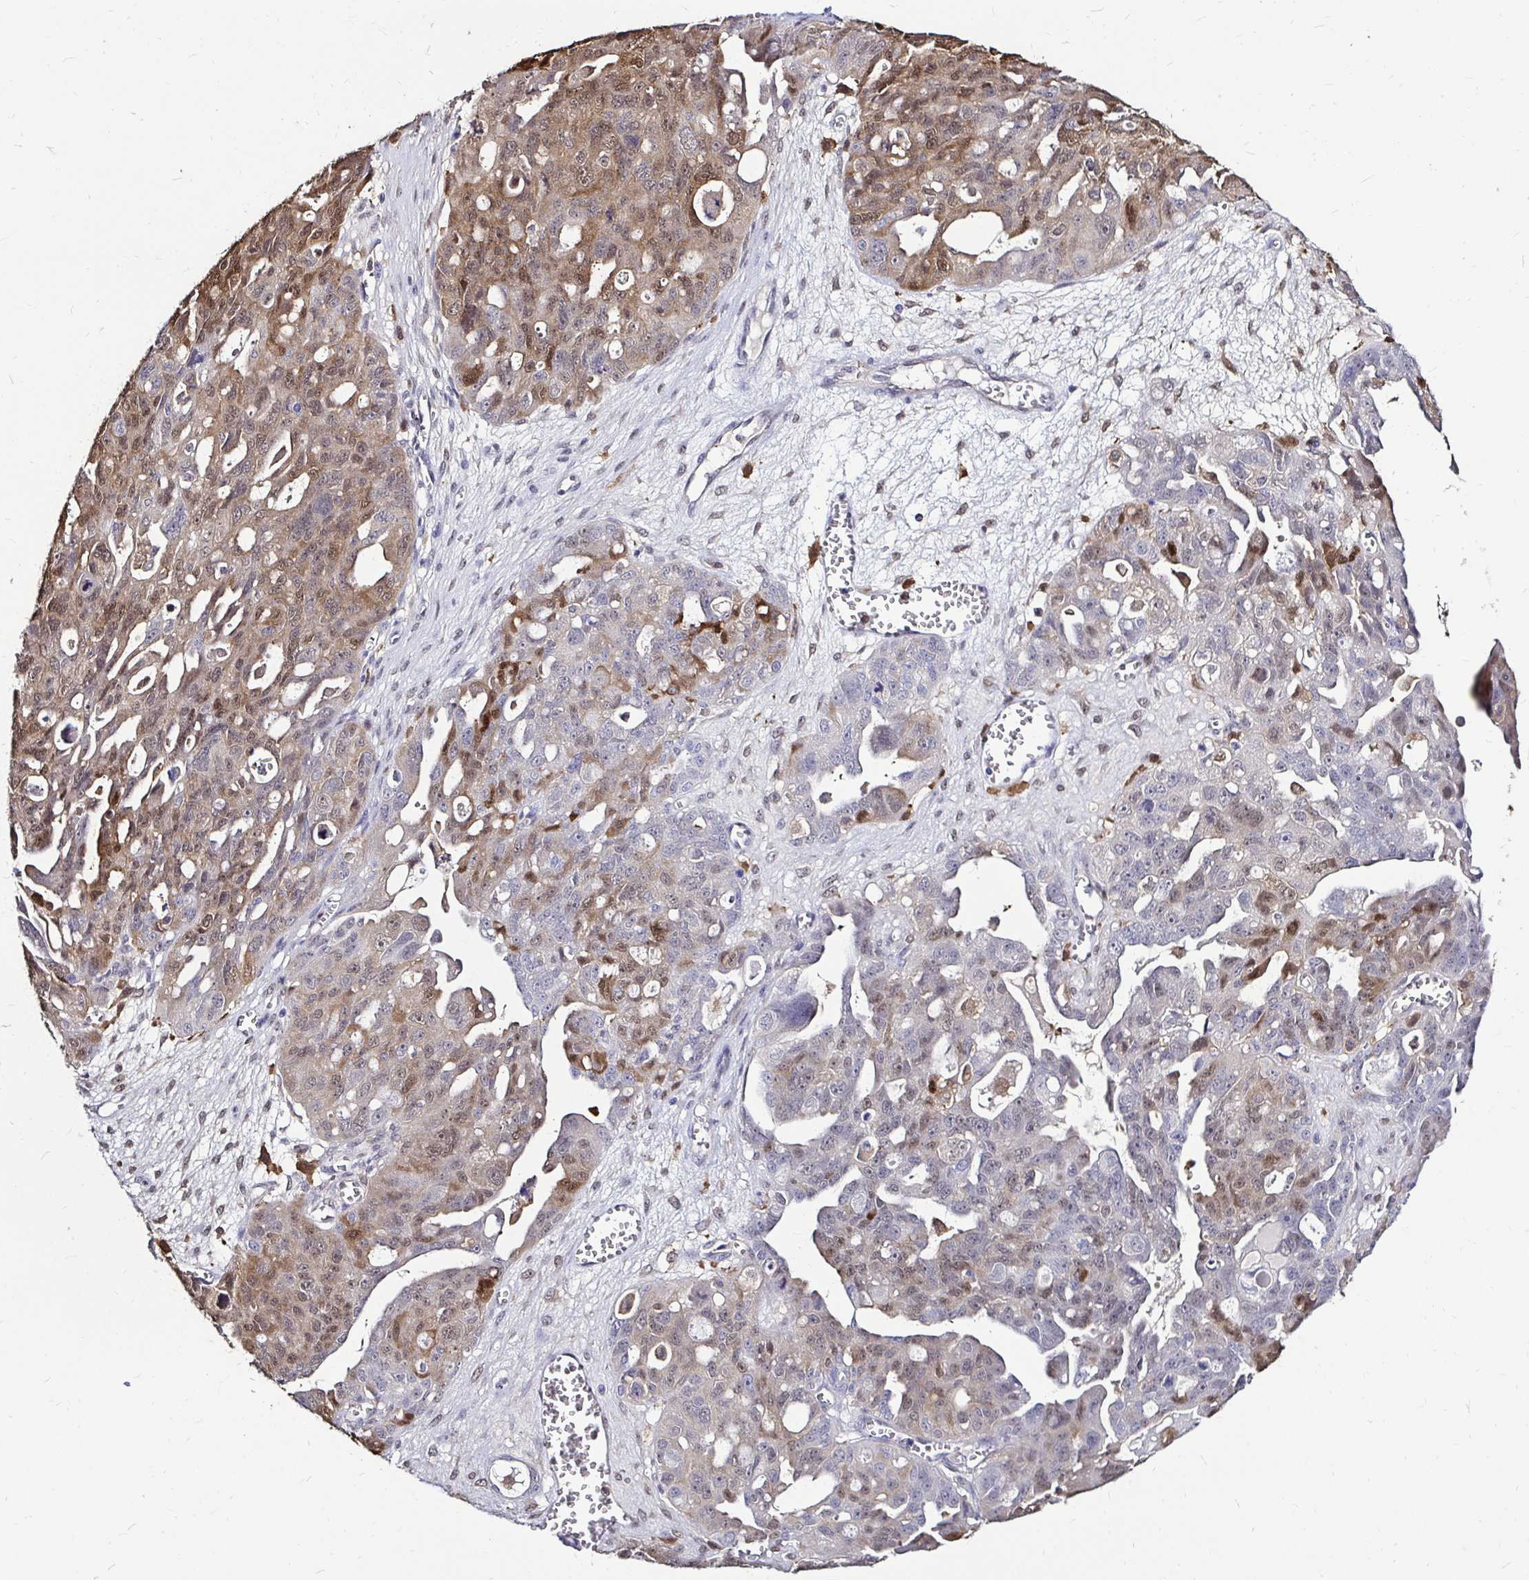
{"staining": {"intensity": "moderate", "quantity": "25%-75%", "location": "cytoplasmic/membranous,nuclear"}, "tissue": "ovarian cancer", "cell_type": "Tumor cells", "image_type": "cancer", "snomed": [{"axis": "morphology", "description": "Carcinoma, endometroid"}, {"axis": "topography", "description": "Ovary"}], "caption": "Protein analysis of ovarian endometroid carcinoma tissue reveals moderate cytoplasmic/membranous and nuclear expression in approximately 25%-75% of tumor cells. (DAB (3,3'-diaminobenzidine) IHC with brightfield microscopy, high magnification).", "gene": "IDH1", "patient": {"sex": "female", "age": 70}}